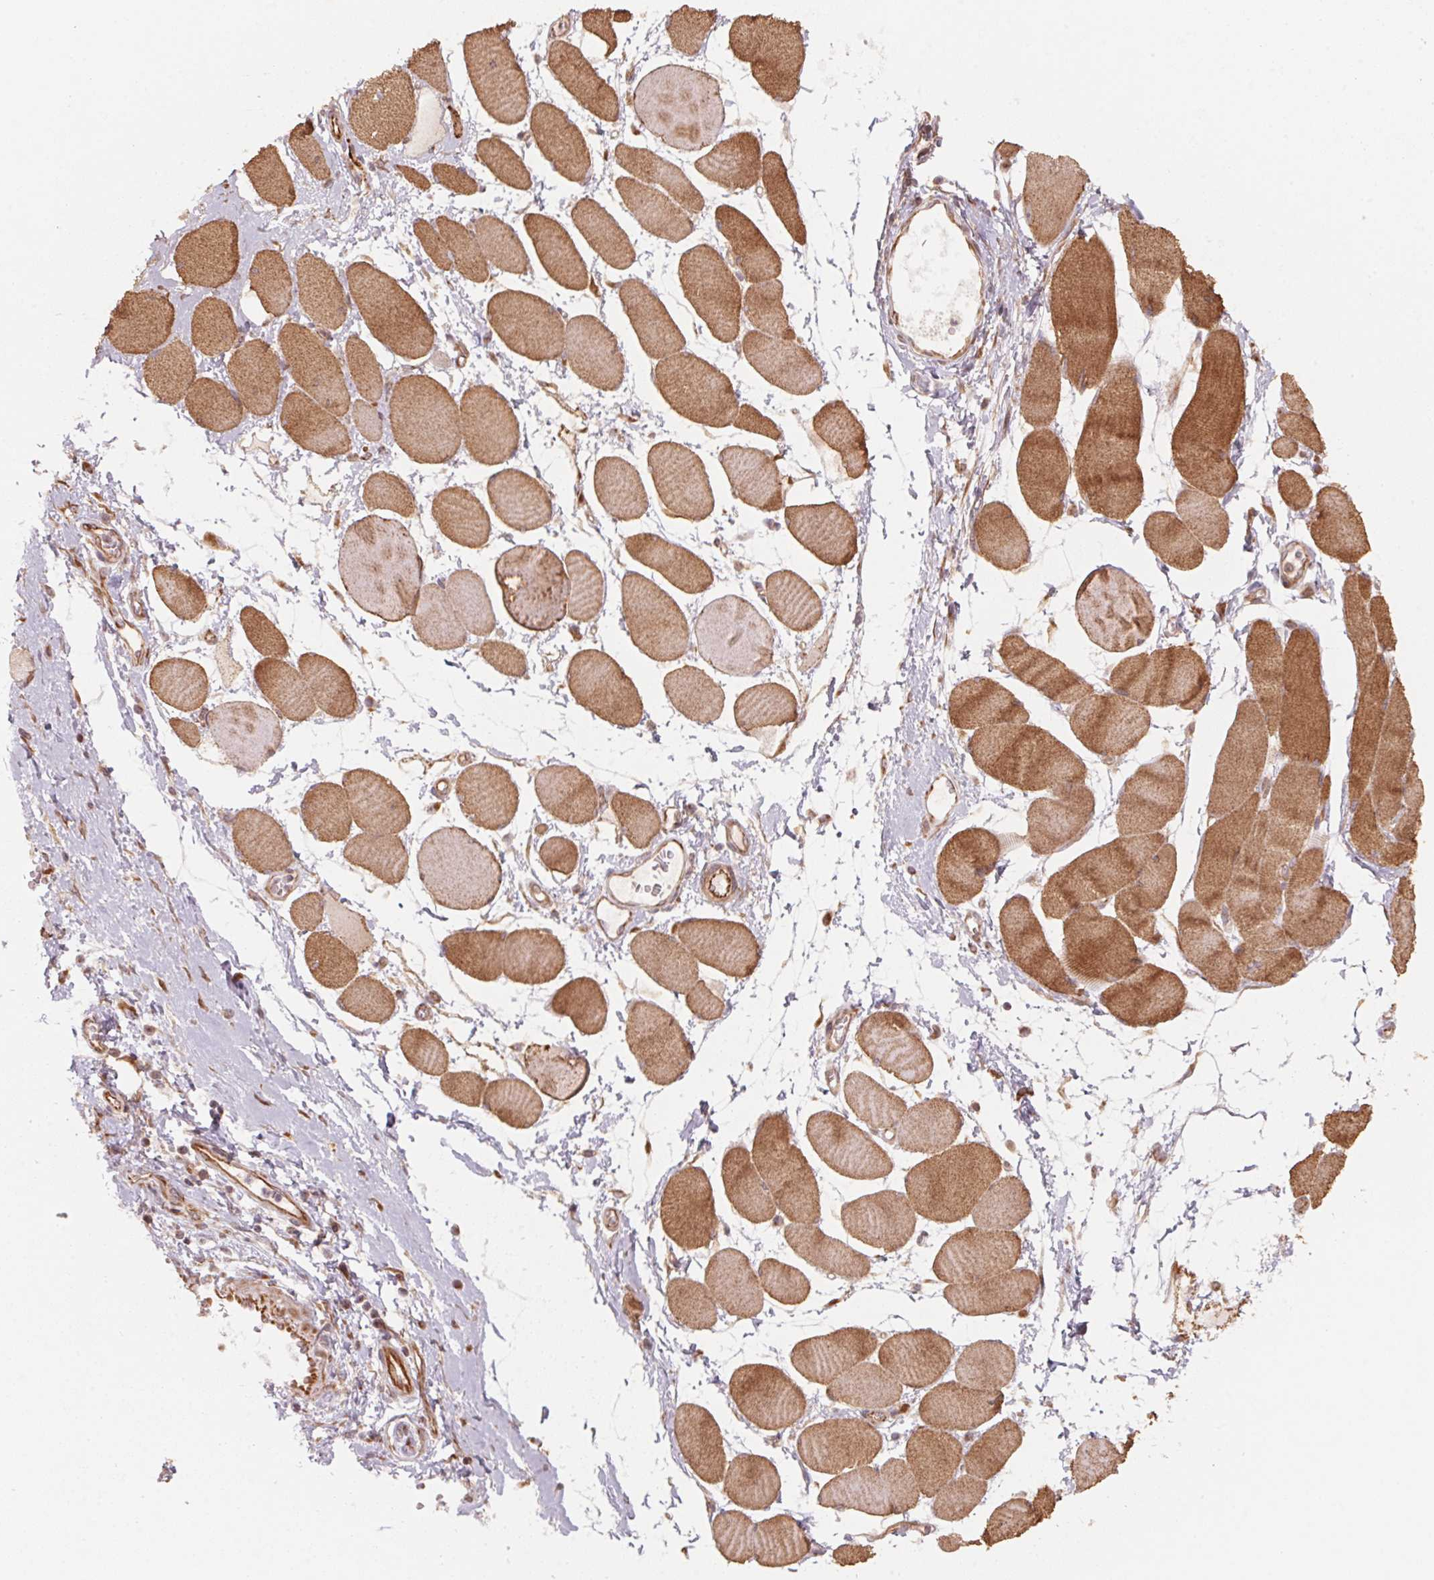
{"staining": {"intensity": "moderate", "quantity": ">75%", "location": "cytoplasmic/membranous"}, "tissue": "skeletal muscle", "cell_type": "Myocytes", "image_type": "normal", "snomed": [{"axis": "morphology", "description": "Normal tissue, NOS"}, {"axis": "topography", "description": "Skeletal muscle"}], "caption": "Normal skeletal muscle shows moderate cytoplasmic/membranous staining in about >75% of myocytes, visualized by immunohistochemistry.", "gene": "TSPAN12", "patient": {"sex": "female", "age": 75}}